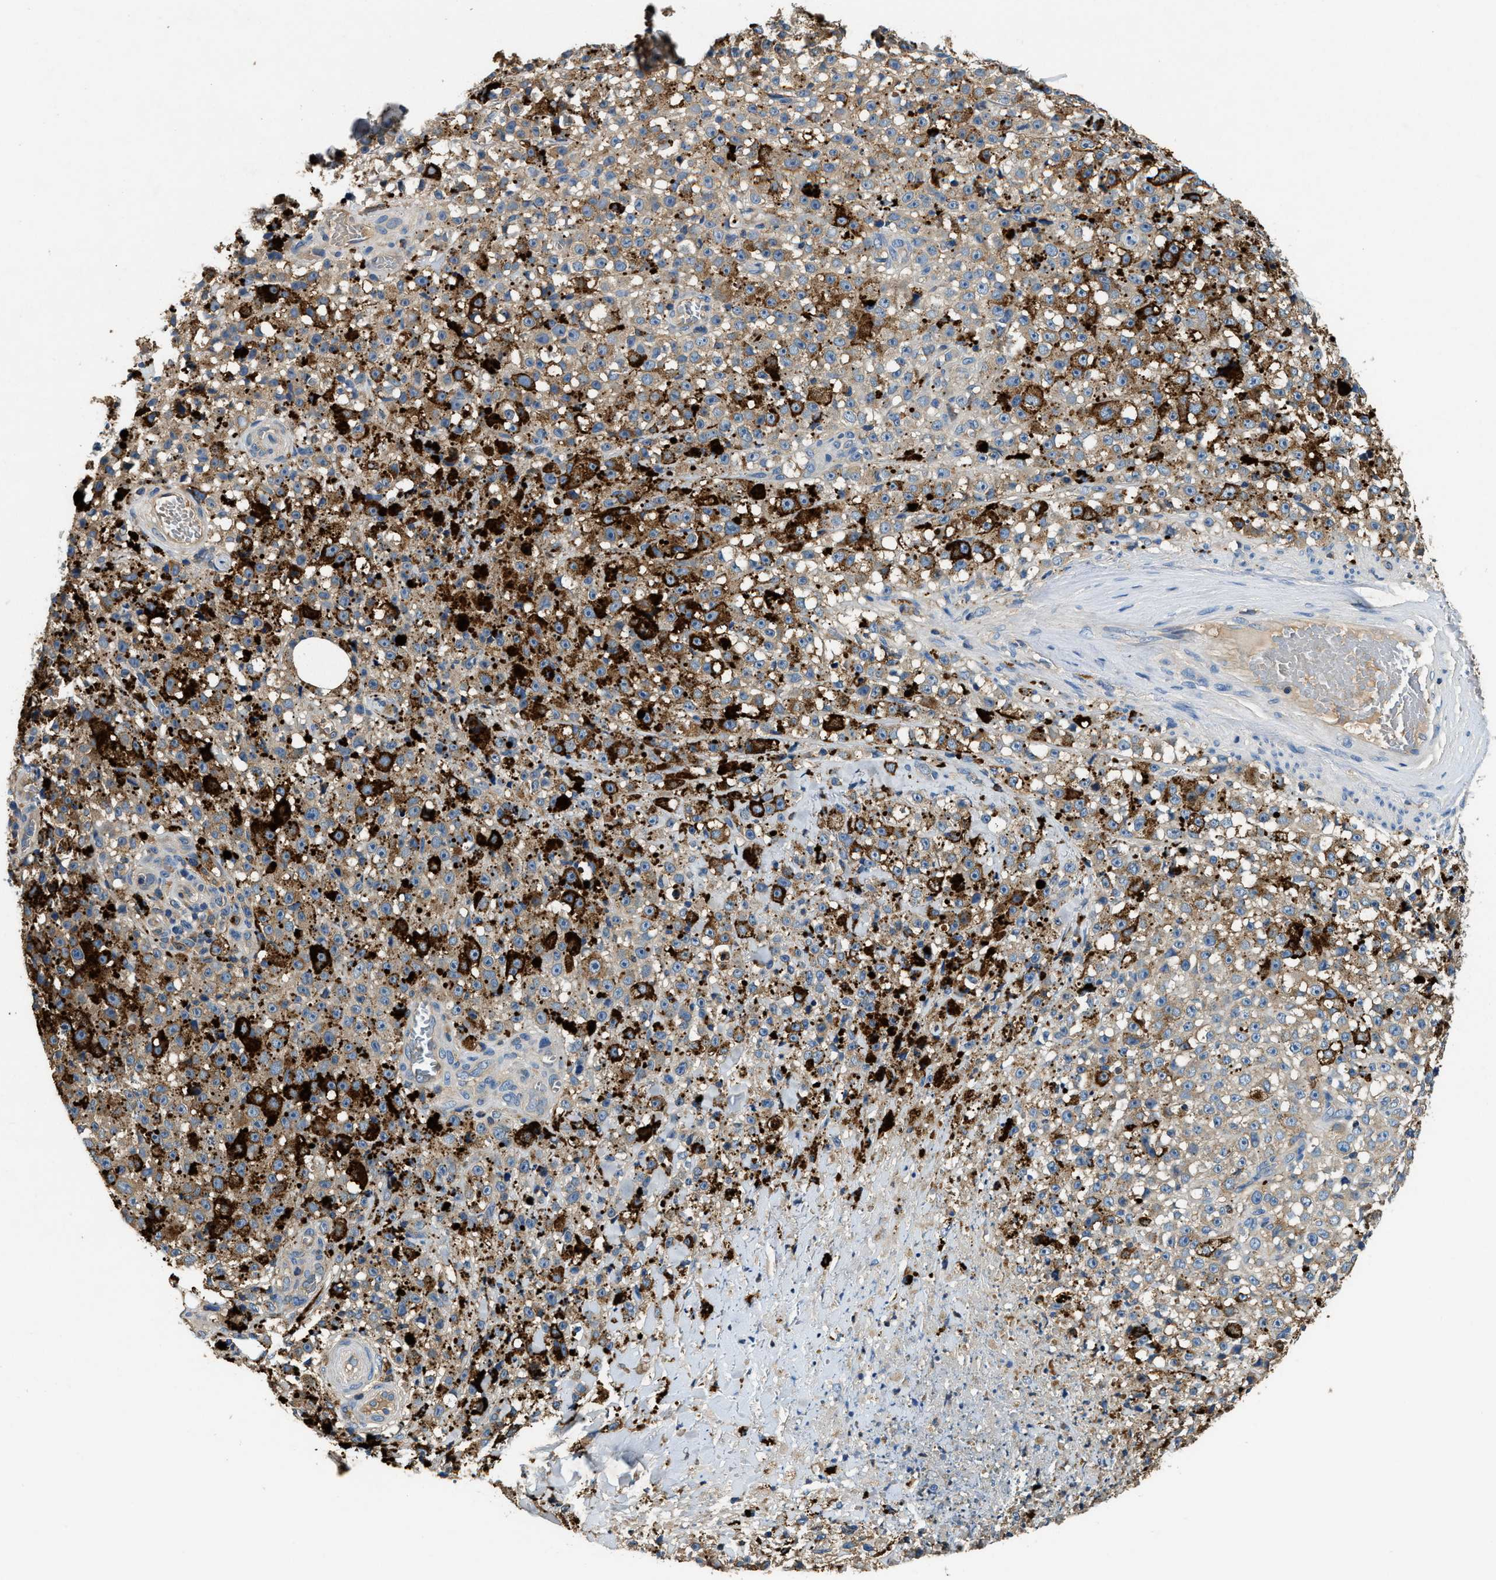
{"staining": {"intensity": "weak", "quantity": ">75%", "location": "cytoplasmic/membranous"}, "tissue": "melanoma", "cell_type": "Tumor cells", "image_type": "cancer", "snomed": [{"axis": "morphology", "description": "Malignant melanoma, NOS"}, {"axis": "topography", "description": "Skin"}], "caption": "This micrograph displays immunohistochemistry staining of melanoma, with low weak cytoplasmic/membranous staining in approximately >75% of tumor cells.", "gene": "BLOC1S1", "patient": {"sex": "female", "age": 82}}